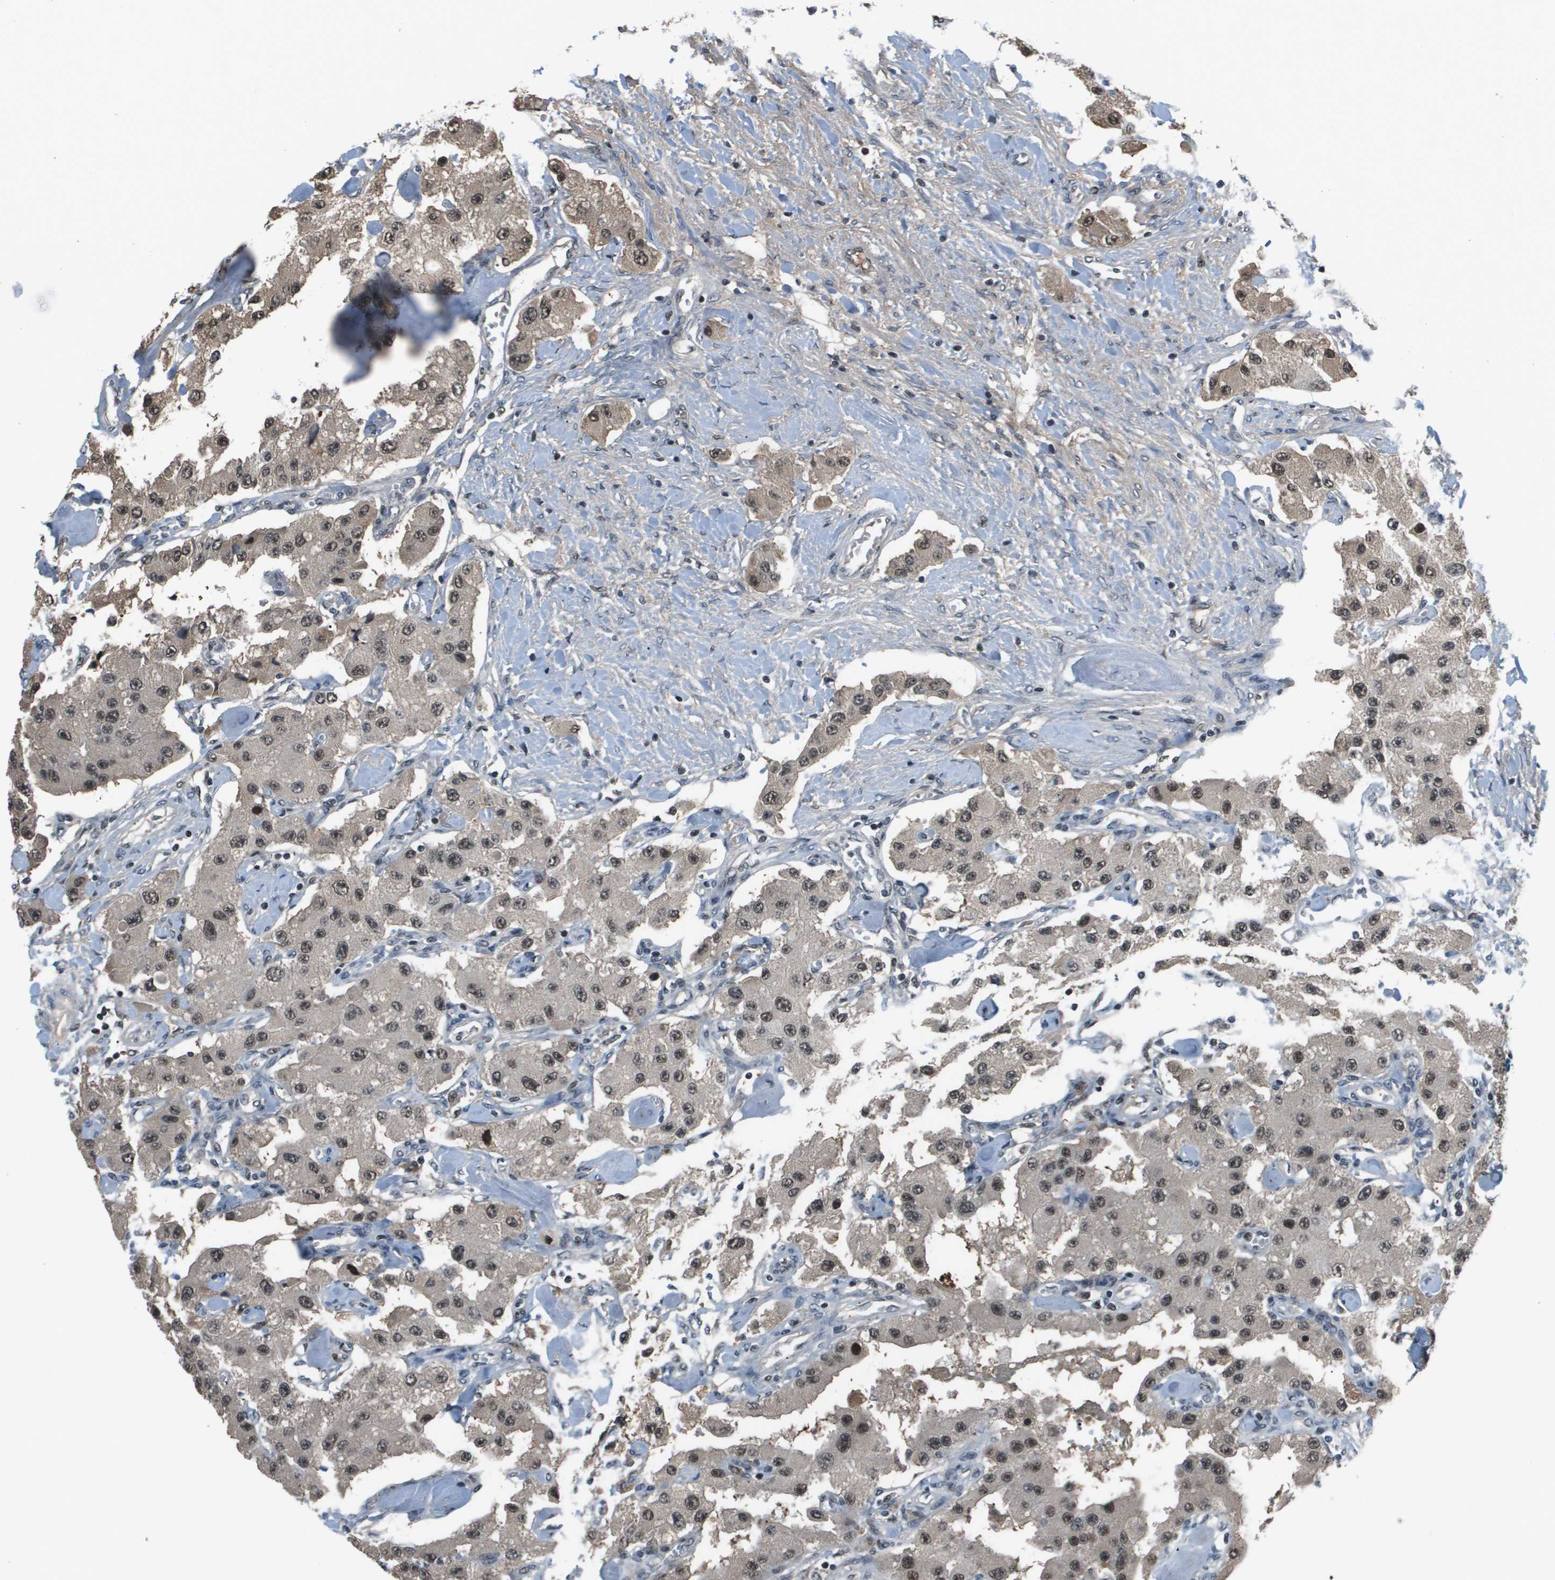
{"staining": {"intensity": "moderate", "quantity": ">75%", "location": "nuclear"}, "tissue": "carcinoid", "cell_type": "Tumor cells", "image_type": "cancer", "snomed": [{"axis": "morphology", "description": "Carcinoid, malignant, NOS"}, {"axis": "topography", "description": "Pancreas"}], "caption": "DAB (3,3'-diaminobenzidine) immunohistochemical staining of malignant carcinoid exhibits moderate nuclear protein positivity in about >75% of tumor cells. (IHC, brightfield microscopy, high magnification).", "gene": "THRAP3", "patient": {"sex": "male", "age": 41}}